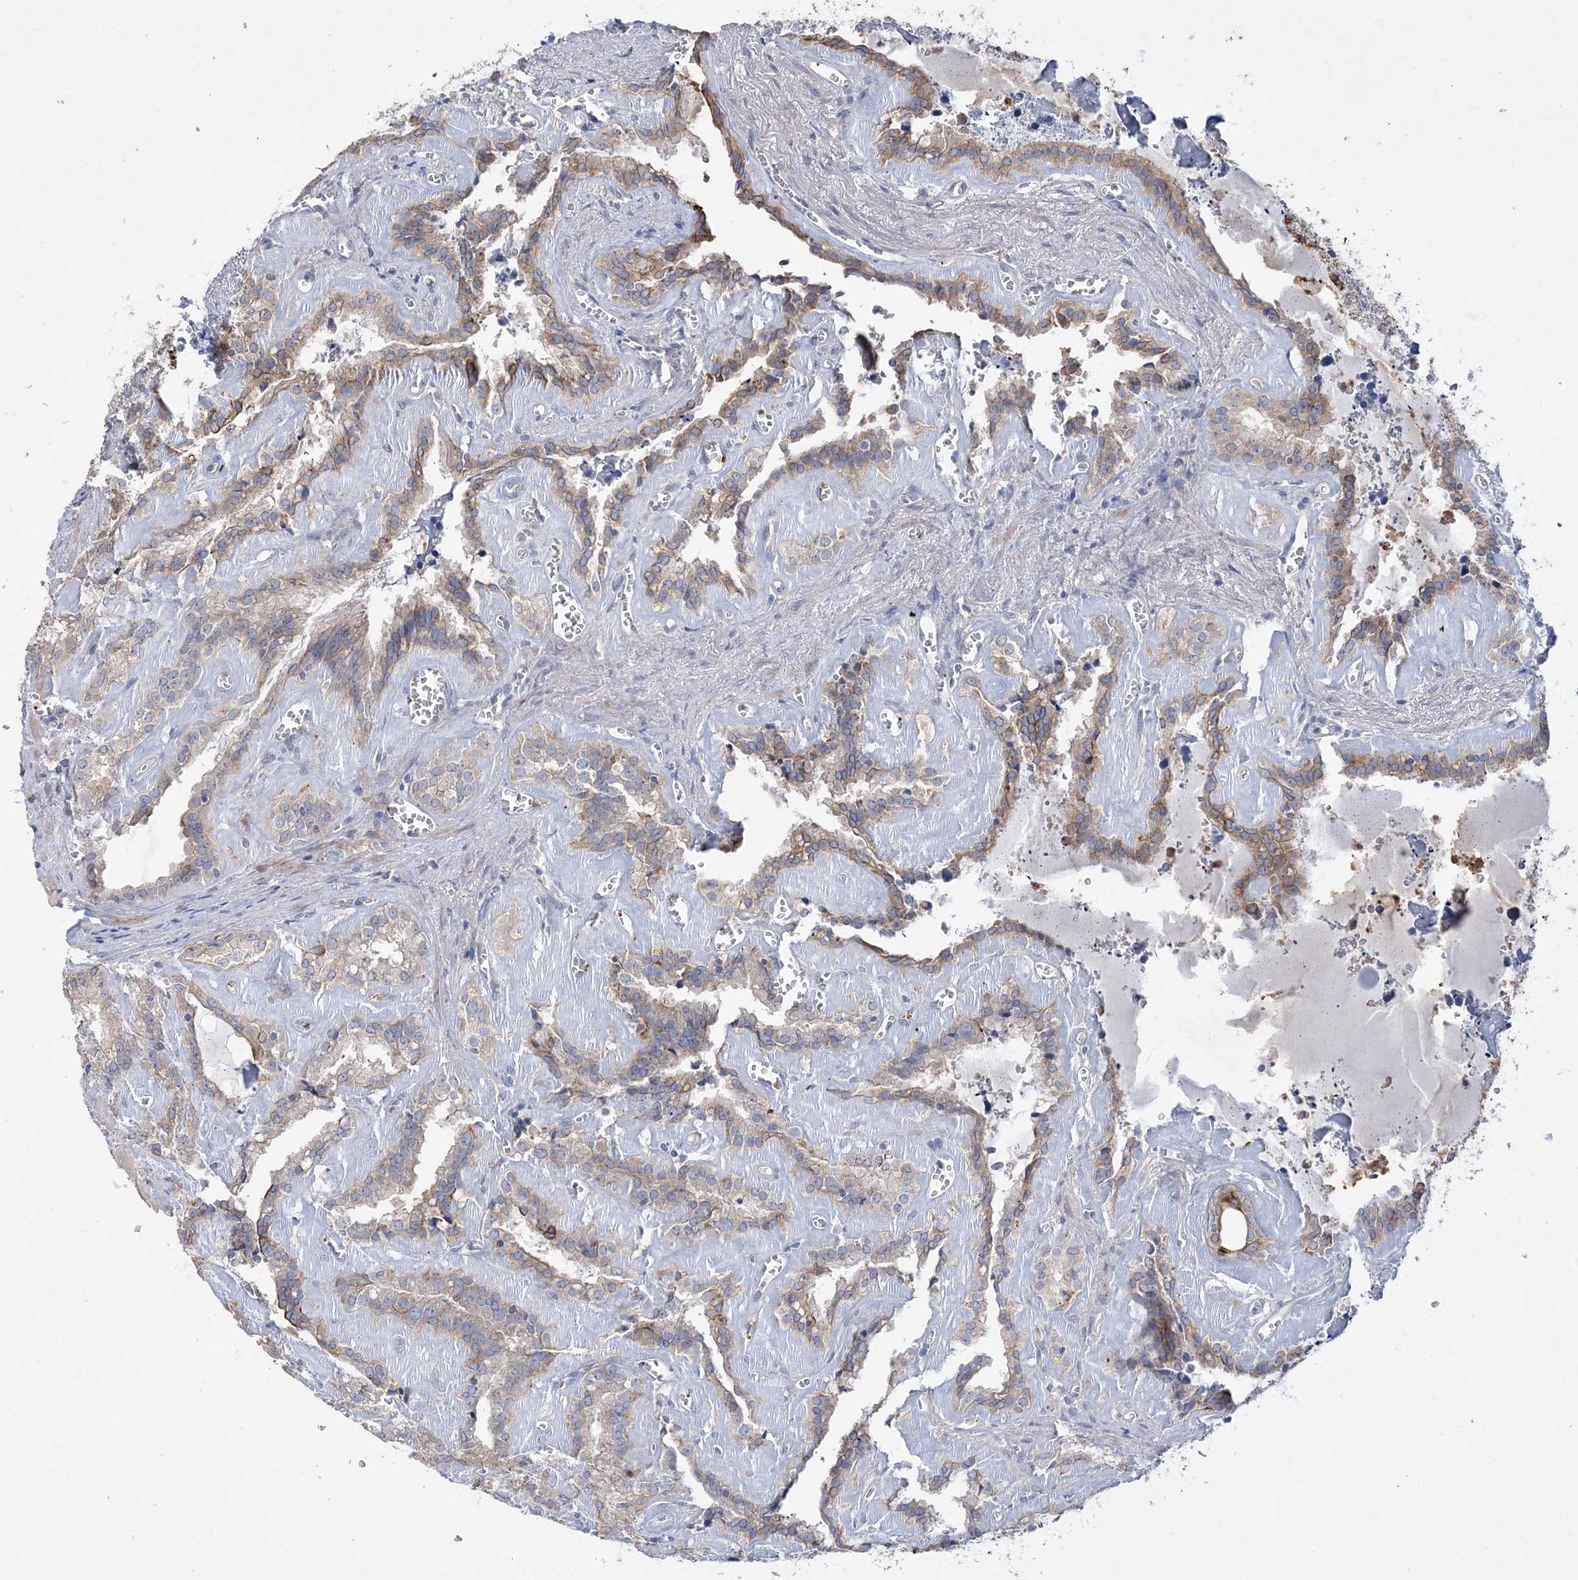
{"staining": {"intensity": "moderate", "quantity": "25%-75%", "location": "cytoplasmic/membranous"}, "tissue": "seminal vesicle", "cell_type": "Glandular cells", "image_type": "normal", "snomed": [{"axis": "morphology", "description": "Normal tissue, NOS"}, {"axis": "topography", "description": "Prostate"}, {"axis": "topography", "description": "Seminal veicle"}], "caption": "The immunohistochemical stain shows moderate cytoplasmic/membranous staining in glandular cells of benign seminal vesicle.", "gene": "ADCK2", "patient": {"sex": "male", "age": 59}}